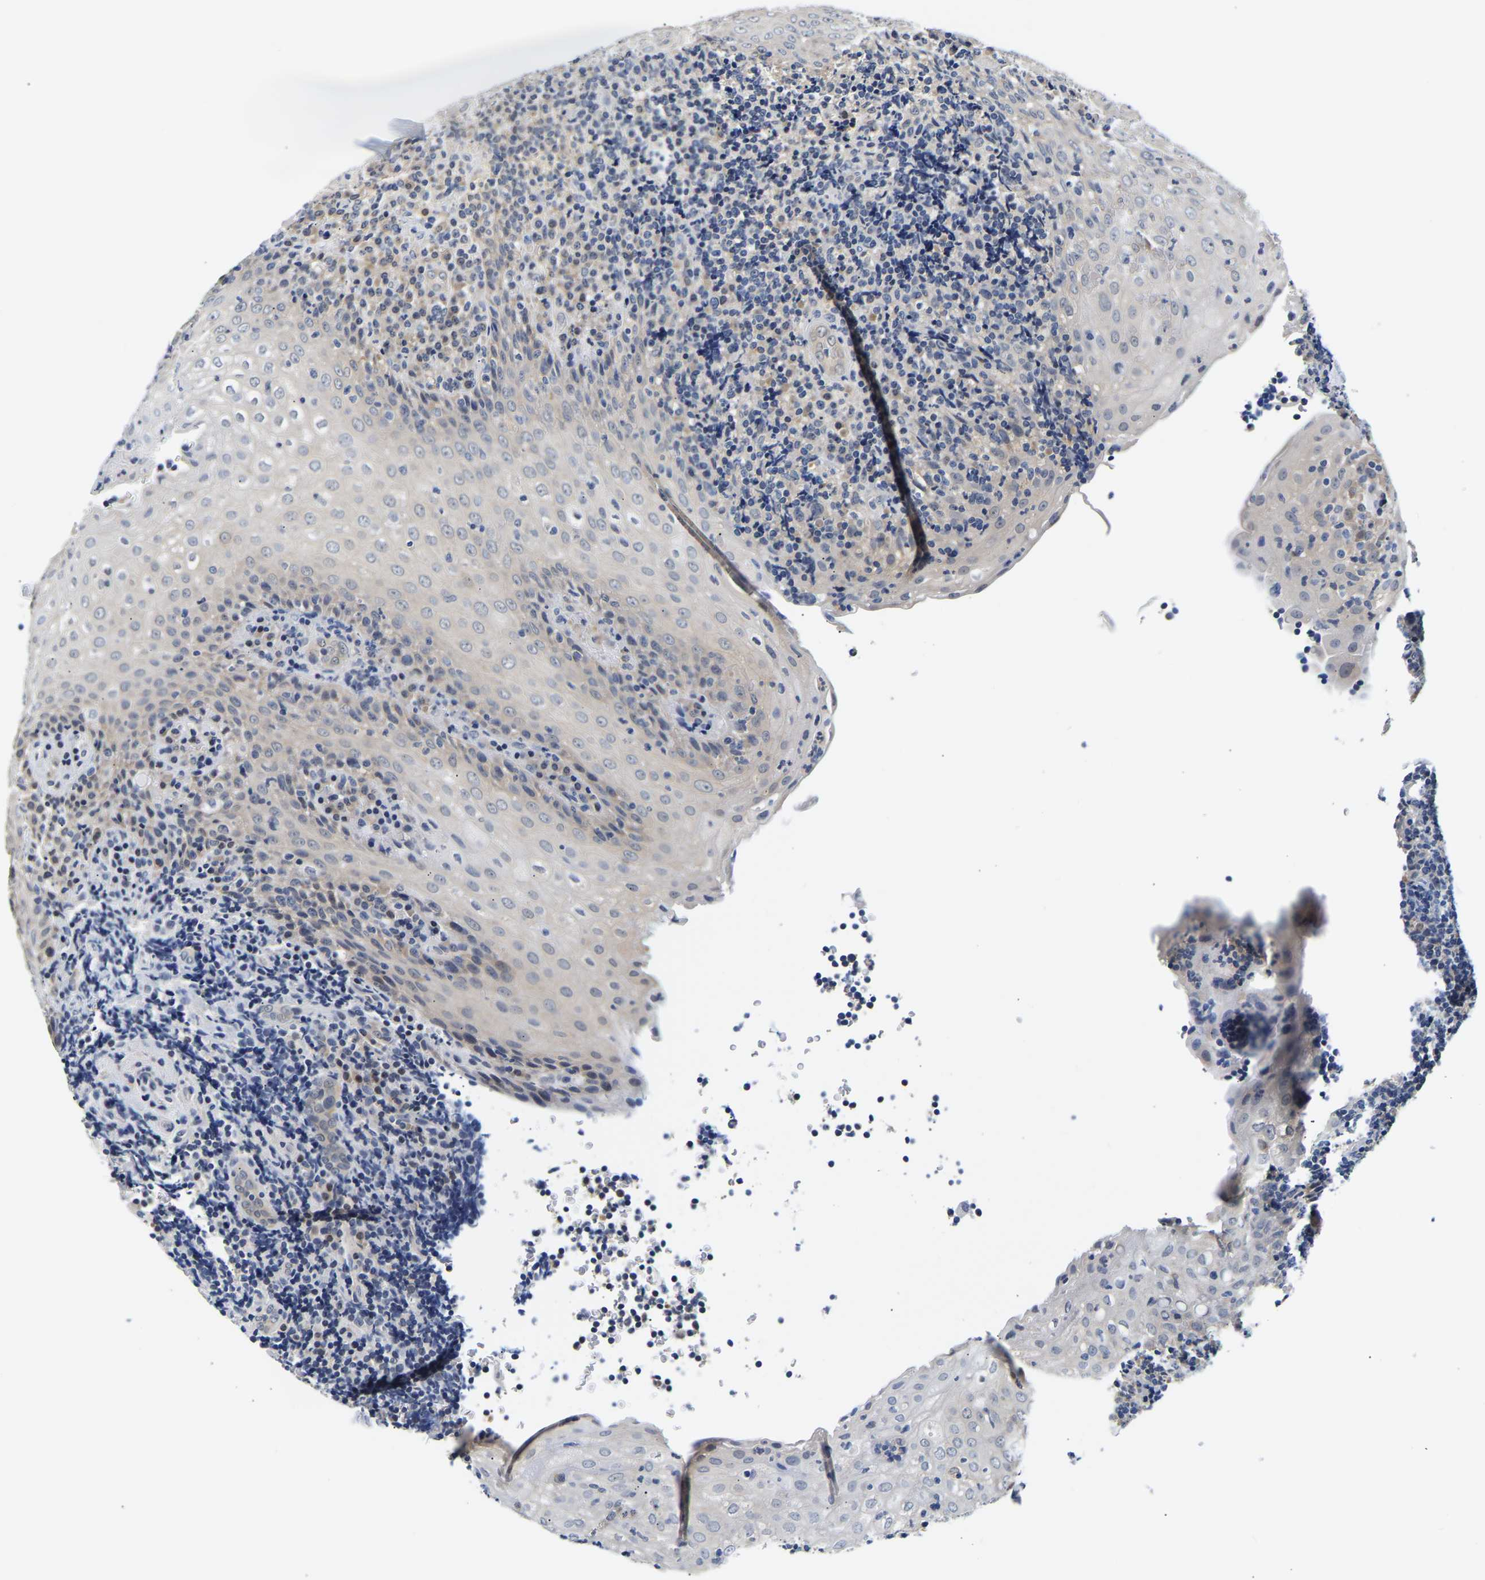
{"staining": {"intensity": "negative", "quantity": "none", "location": "none"}, "tissue": "tonsil", "cell_type": "Germinal center cells", "image_type": "normal", "snomed": [{"axis": "morphology", "description": "Normal tissue, NOS"}, {"axis": "topography", "description": "Tonsil"}], "caption": "A photomicrograph of tonsil stained for a protein demonstrates no brown staining in germinal center cells. The staining is performed using DAB brown chromogen with nuclei counter-stained in using hematoxylin.", "gene": "UCHL3", "patient": {"sex": "male", "age": 37}}